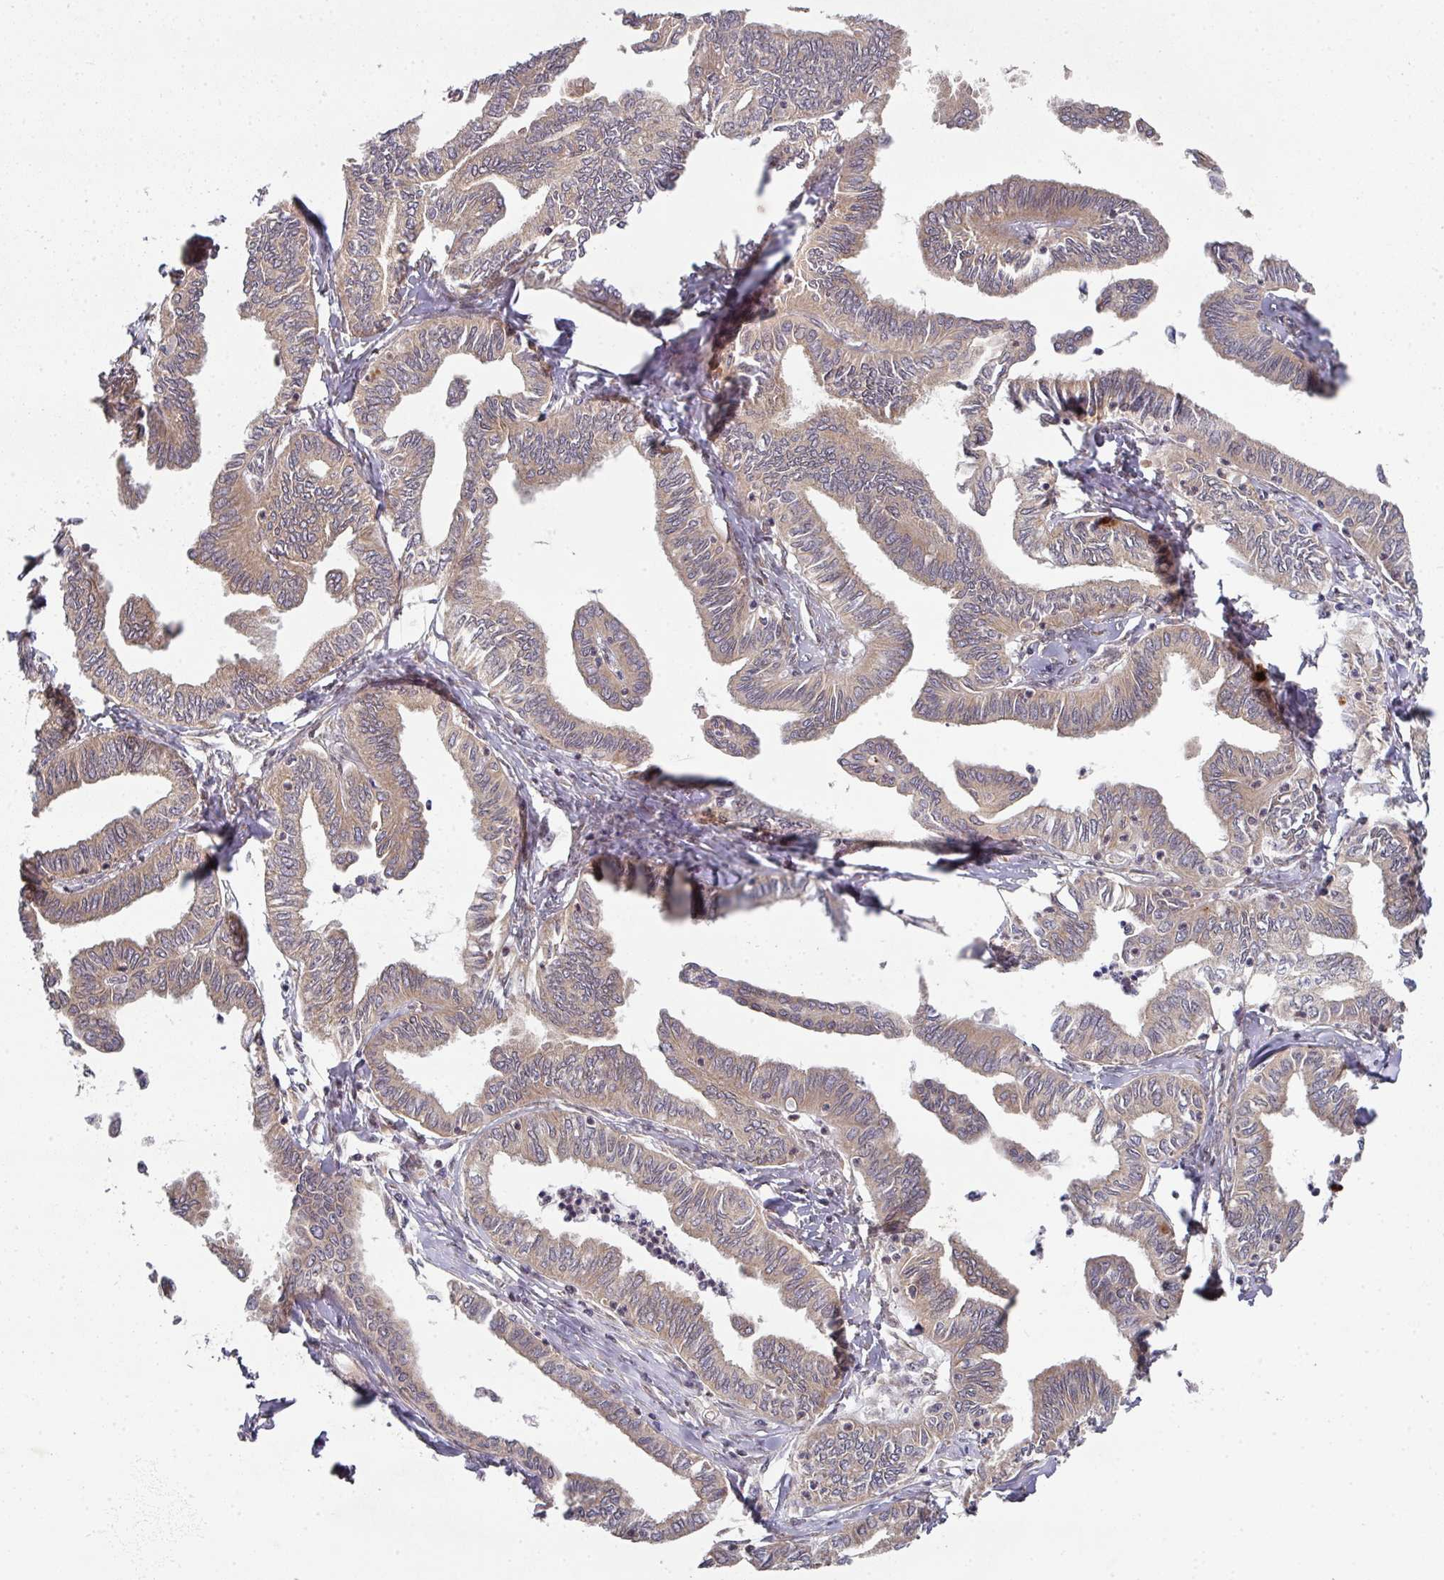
{"staining": {"intensity": "weak", "quantity": ">75%", "location": "cytoplasmic/membranous"}, "tissue": "ovarian cancer", "cell_type": "Tumor cells", "image_type": "cancer", "snomed": [{"axis": "morphology", "description": "Carcinoma, endometroid"}, {"axis": "topography", "description": "Ovary"}], "caption": "Immunohistochemical staining of ovarian cancer displays weak cytoplasmic/membranous protein staining in approximately >75% of tumor cells. (IHC, brightfield microscopy, high magnification).", "gene": "CAMLG", "patient": {"sex": "female", "age": 70}}